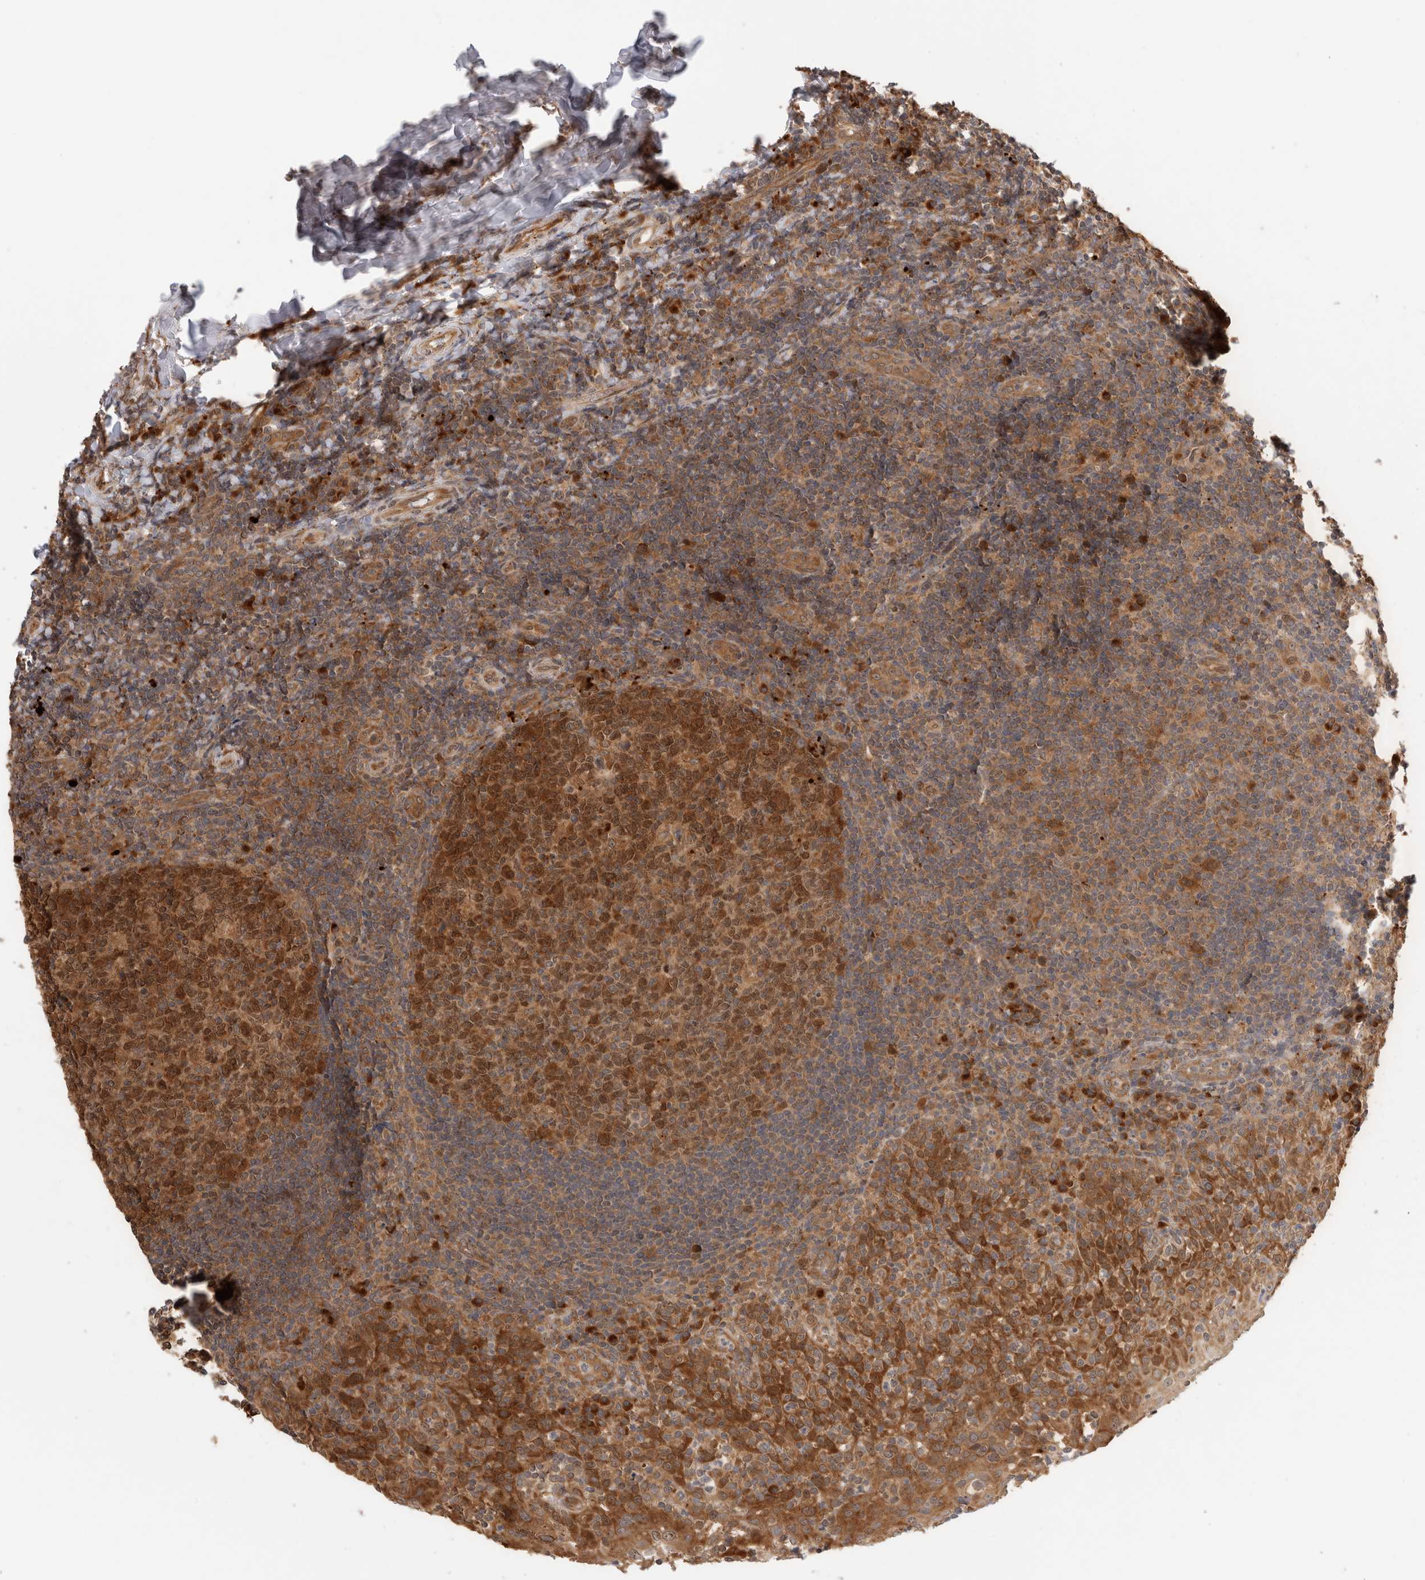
{"staining": {"intensity": "strong", "quantity": ">75%", "location": "cytoplasmic/membranous"}, "tissue": "tonsil", "cell_type": "Germinal center cells", "image_type": "normal", "snomed": [{"axis": "morphology", "description": "Normal tissue, NOS"}, {"axis": "topography", "description": "Tonsil"}], "caption": "Protein expression analysis of normal human tonsil reveals strong cytoplasmic/membranous expression in about >75% of germinal center cells.", "gene": "ACTL9", "patient": {"sex": "female", "age": 19}}